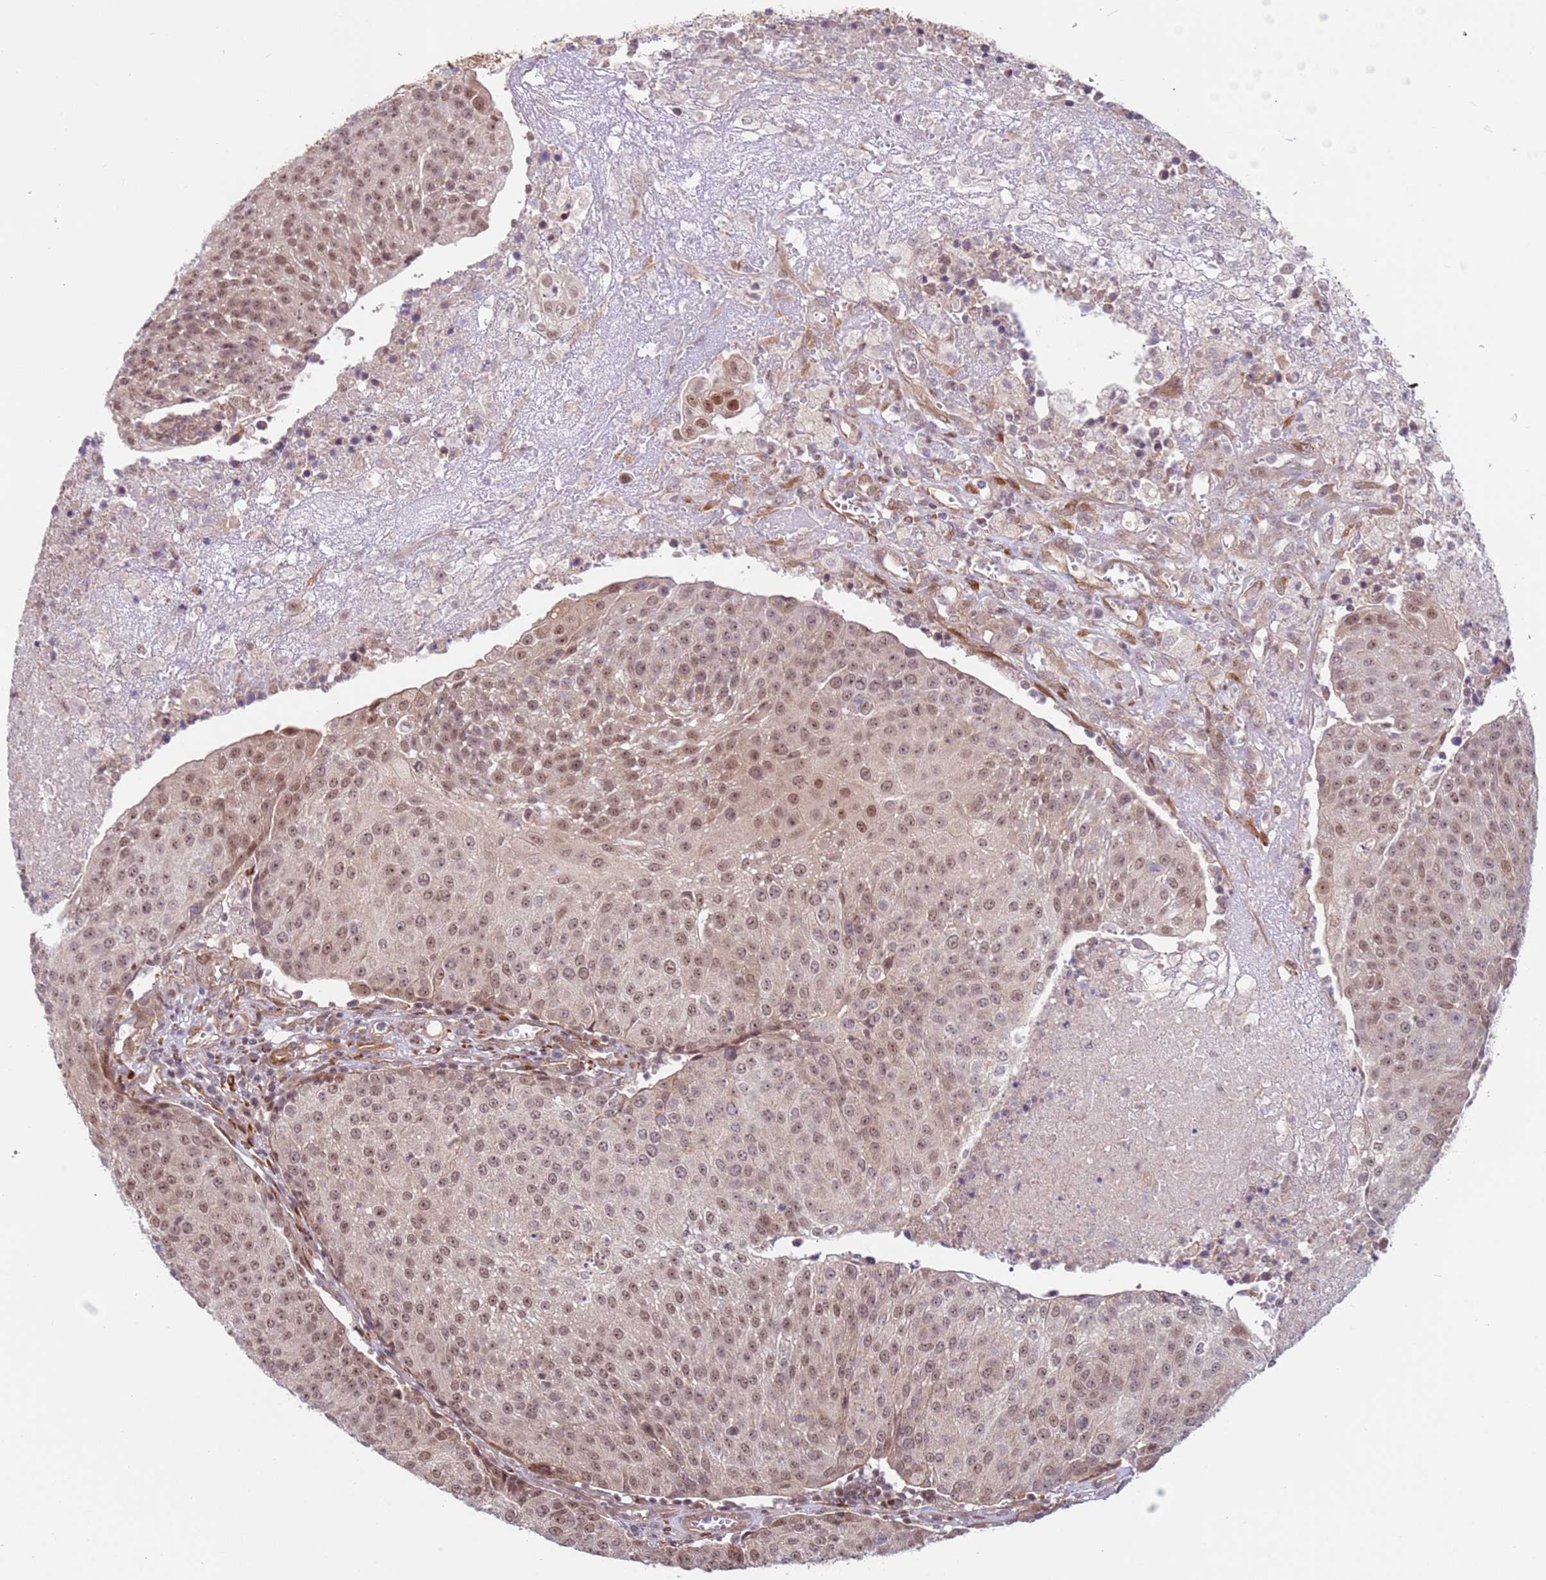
{"staining": {"intensity": "weak", "quantity": ">75%", "location": "nuclear"}, "tissue": "urothelial cancer", "cell_type": "Tumor cells", "image_type": "cancer", "snomed": [{"axis": "morphology", "description": "Urothelial carcinoma, High grade"}, {"axis": "topography", "description": "Urinary bladder"}], "caption": "Approximately >75% of tumor cells in human urothelial cancer show weak nuclear protein staining as visualized by brown immunohistochemical staining.", "gene": "DCAF4", "patient": {"sex": "female", "age": 85}}